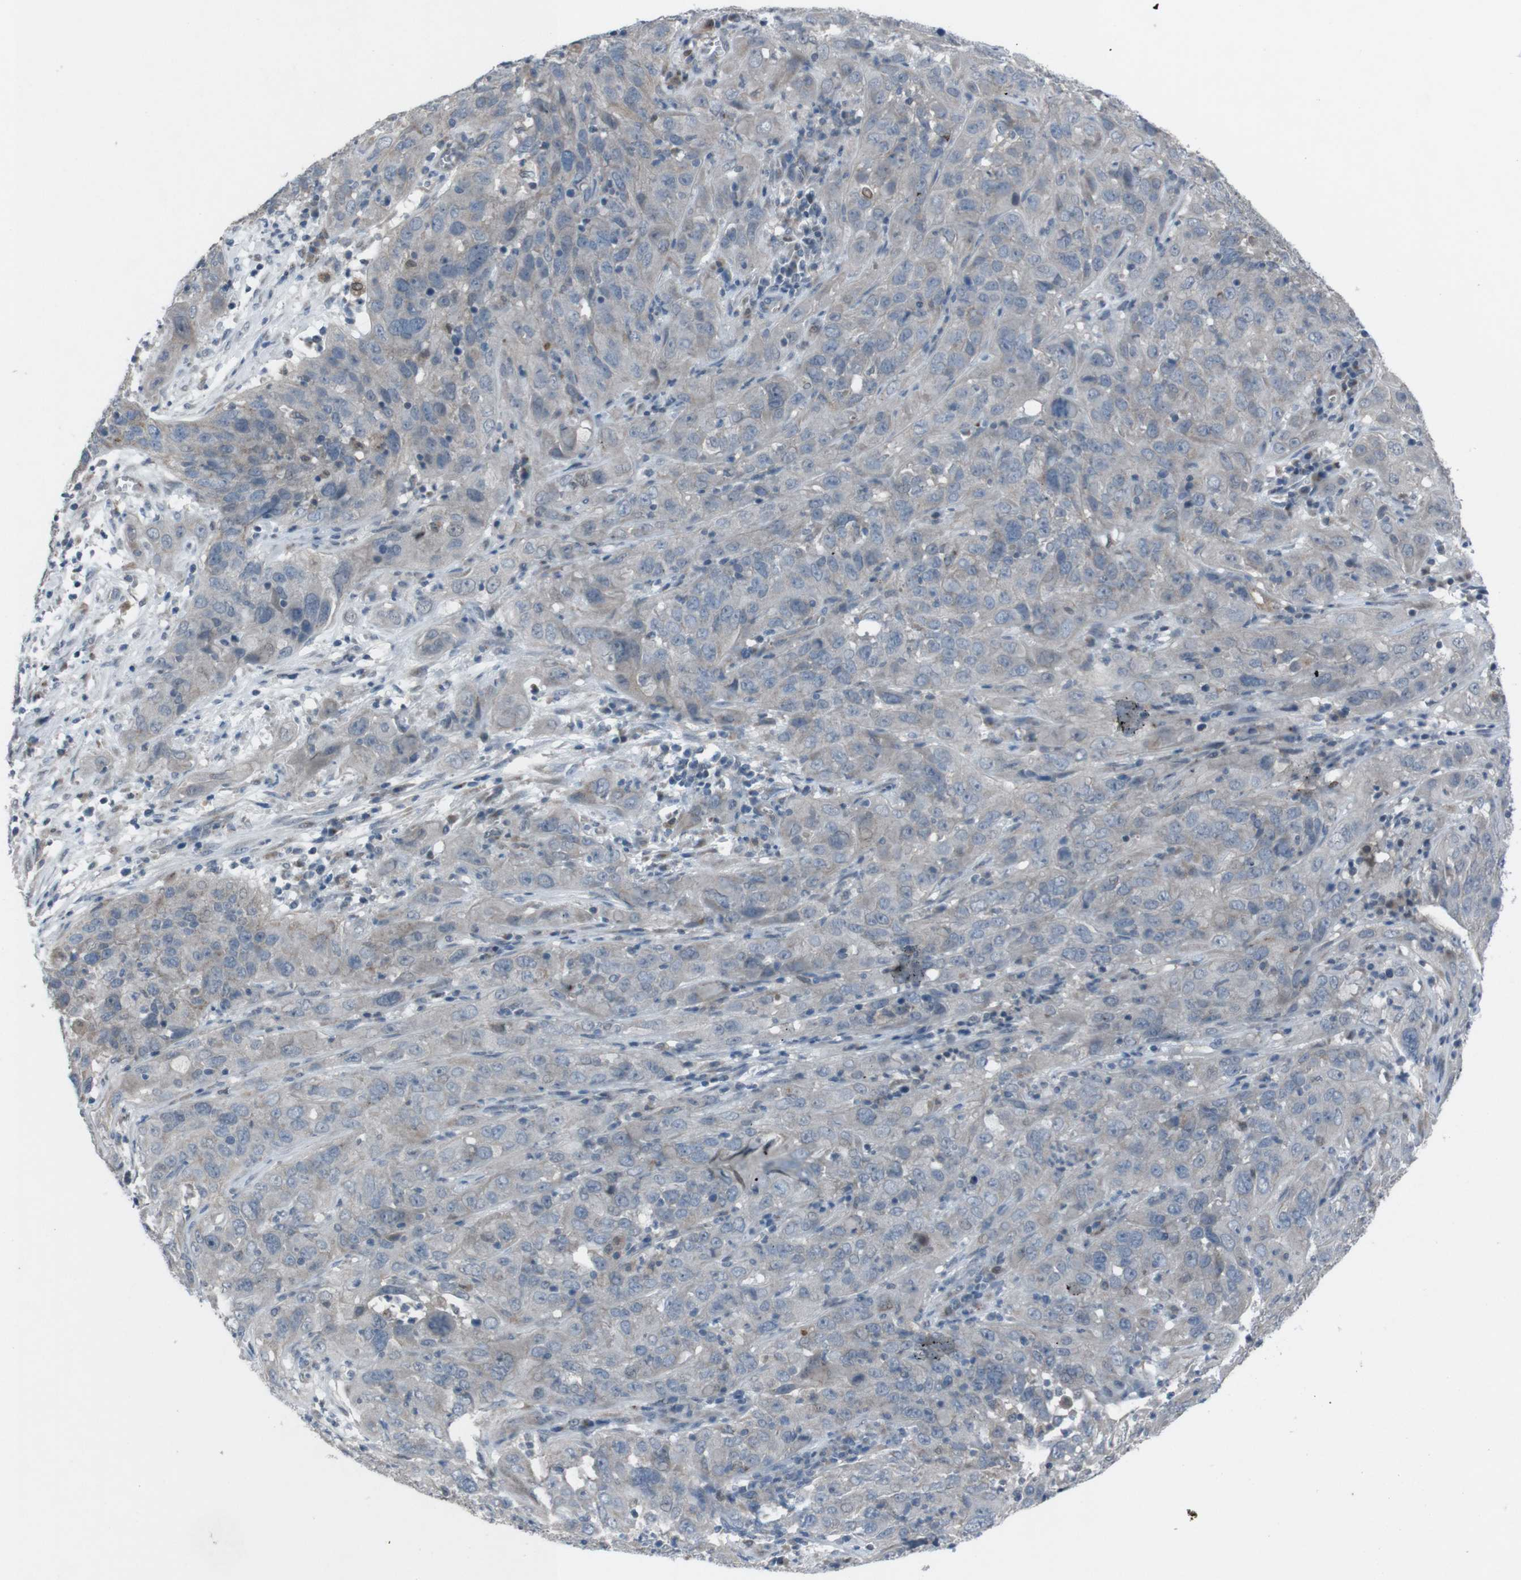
{"staining": {"intensity": "weak", "quantity": ">75%", "location": "cytoplasmic/membranous"}, "tissue": "cervical cancer", "cell_type": "Tumor cells", "image_type": "cancer", "snomed": [{"axis": "morphology", "description": "Squamous cell carcinoma, NOS"}, {"axis": "topography", "description": "Cervix"}], "caption": "Immunohistochemical staining of squamous cell carcinoma (cervical) reveals low levels of weak cytoplasmic/membranous protein expression in approximately >75% of tumor cells. The staining was performed using DAB, with brown indicating positive protein expression. Nuclei are stained blue with hematoxylin.", "gene": "EFNA5", "patient": {"sex": "female", "age": 32}}